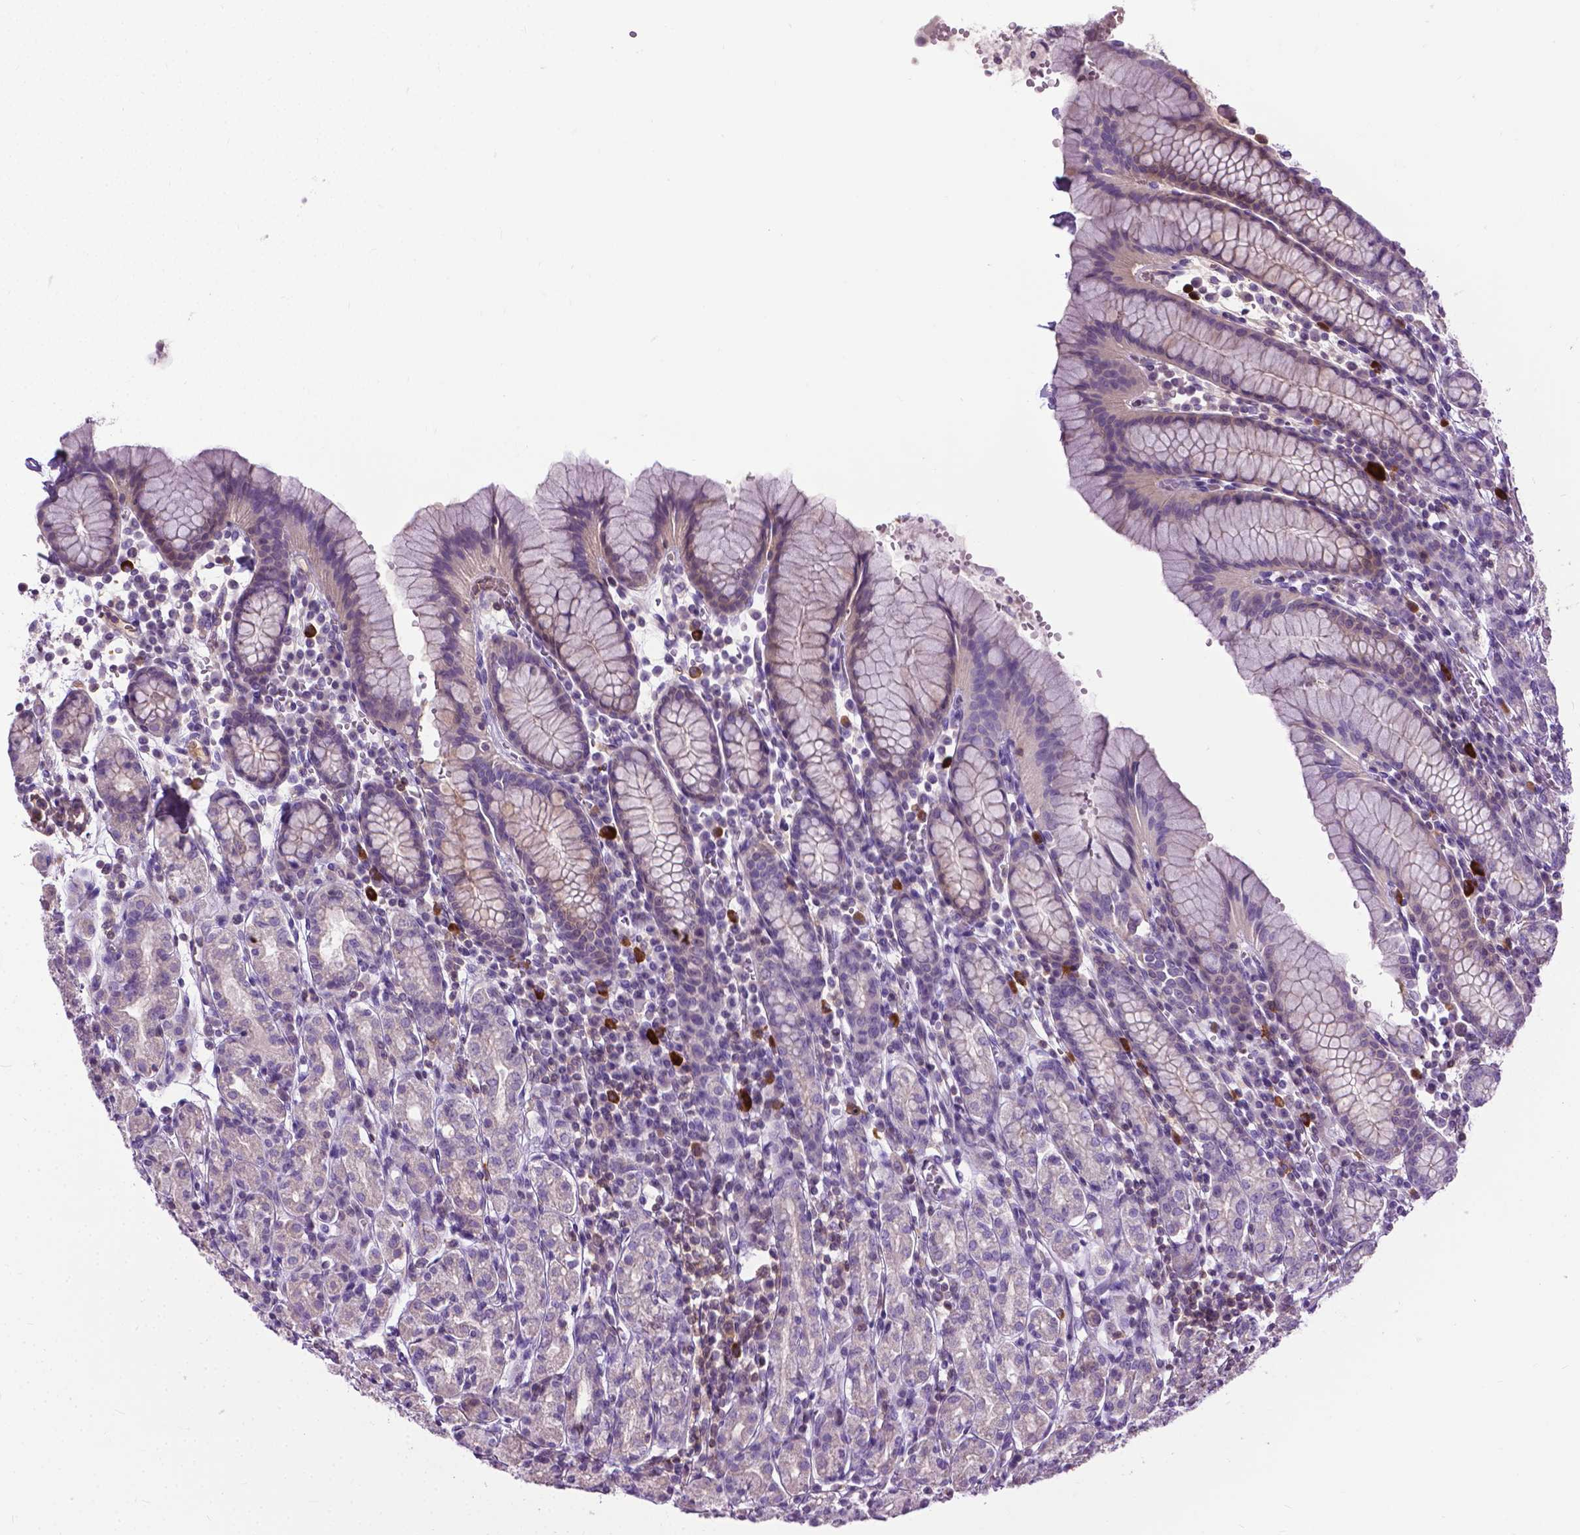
{"staining": {"intensity": "negative", "quantity": "none", "location": "none"}, "tissue": "stomach", "cell_type": "Glandular cells", "image_type": "normal", "snomed": [{"axis": "morphology", "description": "Normal tissue, NOS"}, {"axis": "topography", "description": "Stomach, upper"}, {"axis": "topography", "description": "Stomach"}], "caption": "This image is of benign stomach stained with immunohistochemistry (IHC) to label a protein in brown with the nuclei are counter-stained blue. There is no expression in glandular cells.", "gene": "JAK3", "patient": {"sex": "male", "age": 62}}